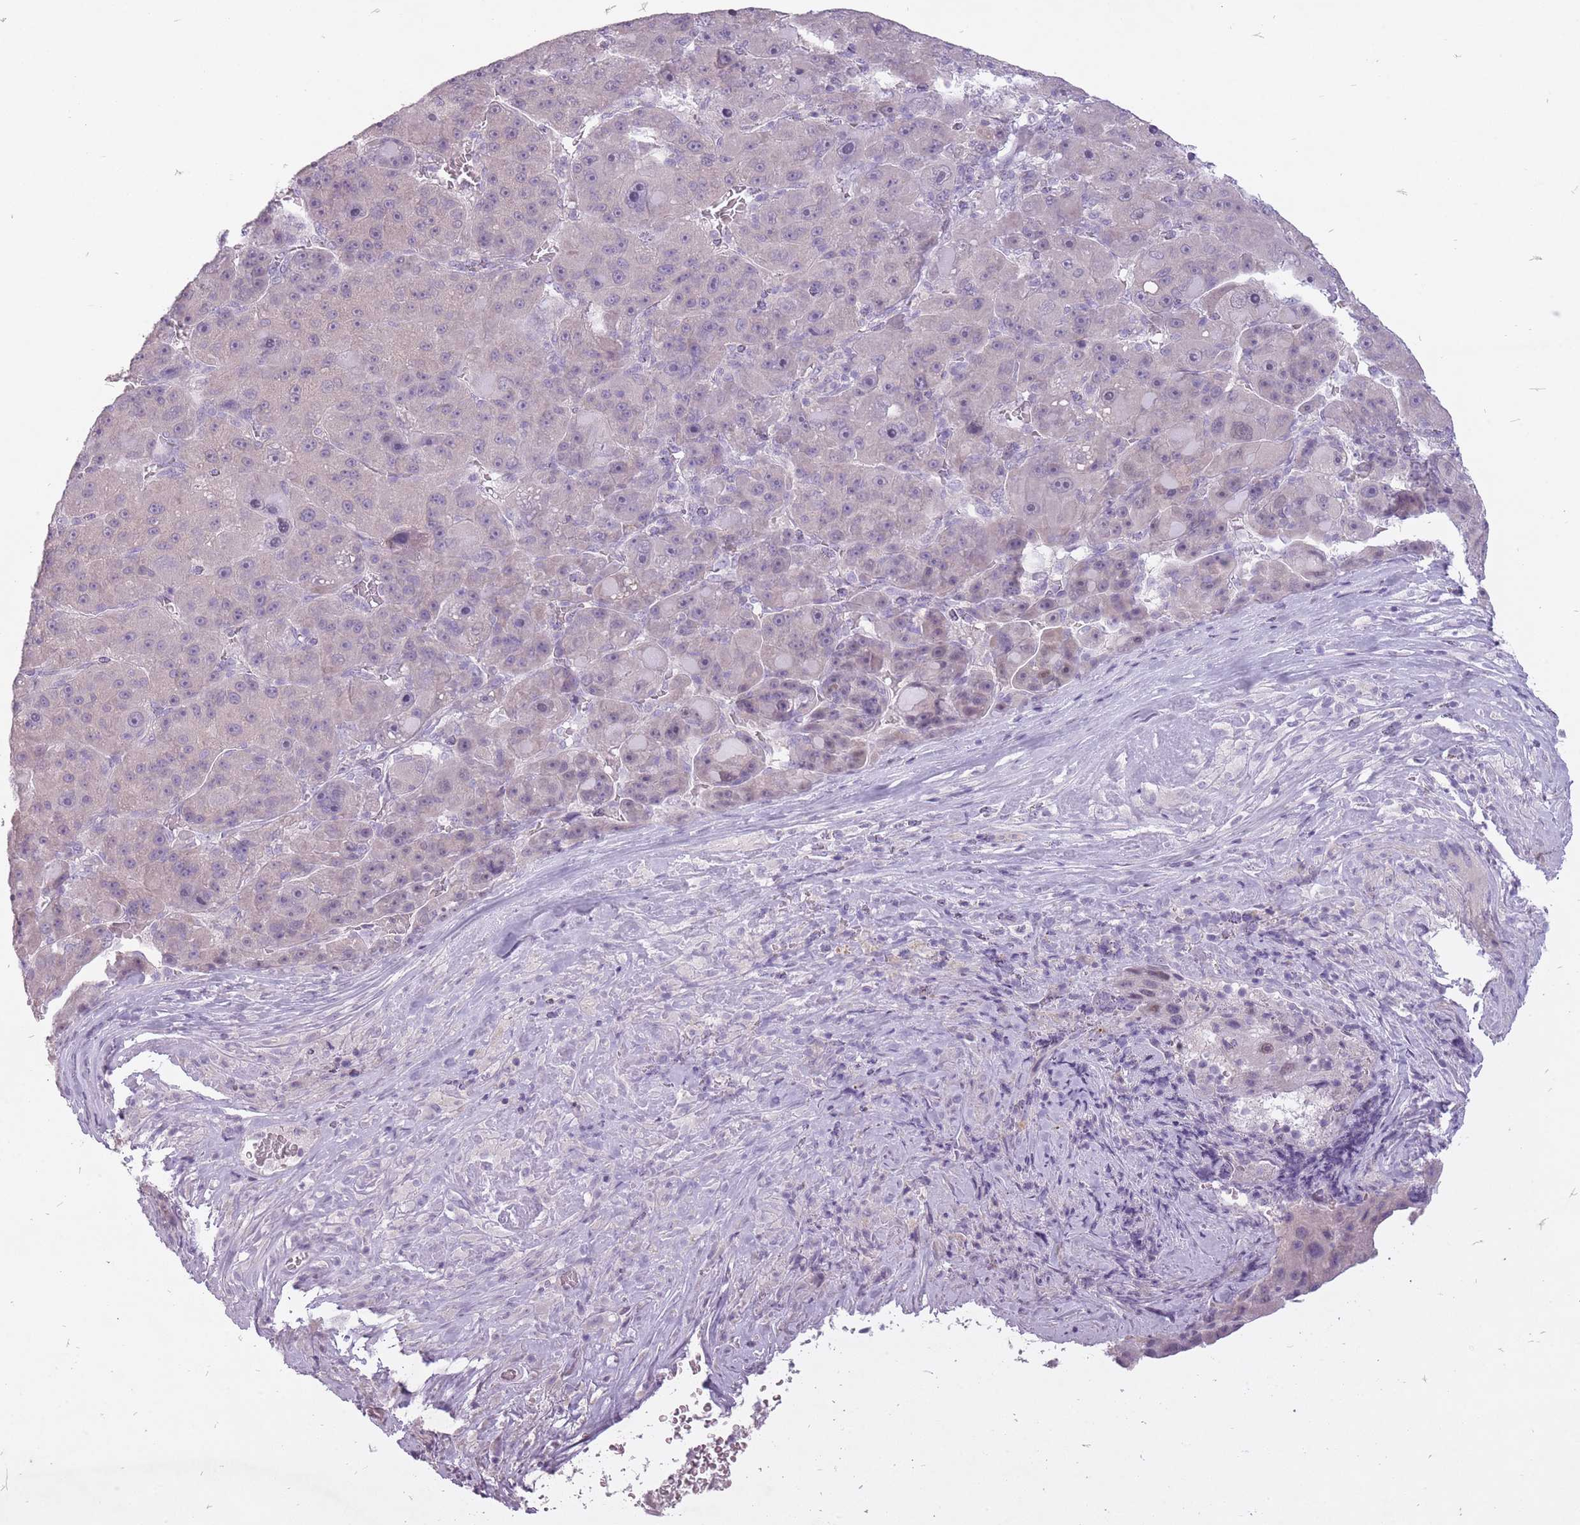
{"staining": {"intensity": "negative", "quantity": "none", "location": "none"}, "tissue": "liver cancer", "cell_type": "Tumor cells", "image_type": "cancer", "snomed": [{"axis": "morphology", "description": "Carcinoma, Hepatocellular, NOS"}, {"axis": "topography", "description": "Liver"}], "caption": "A histopathology image of human liver cancer is negative for staining in tumor cells.", "gene": "FAM43B", "patient": {"sex": "male", "age": 76}}